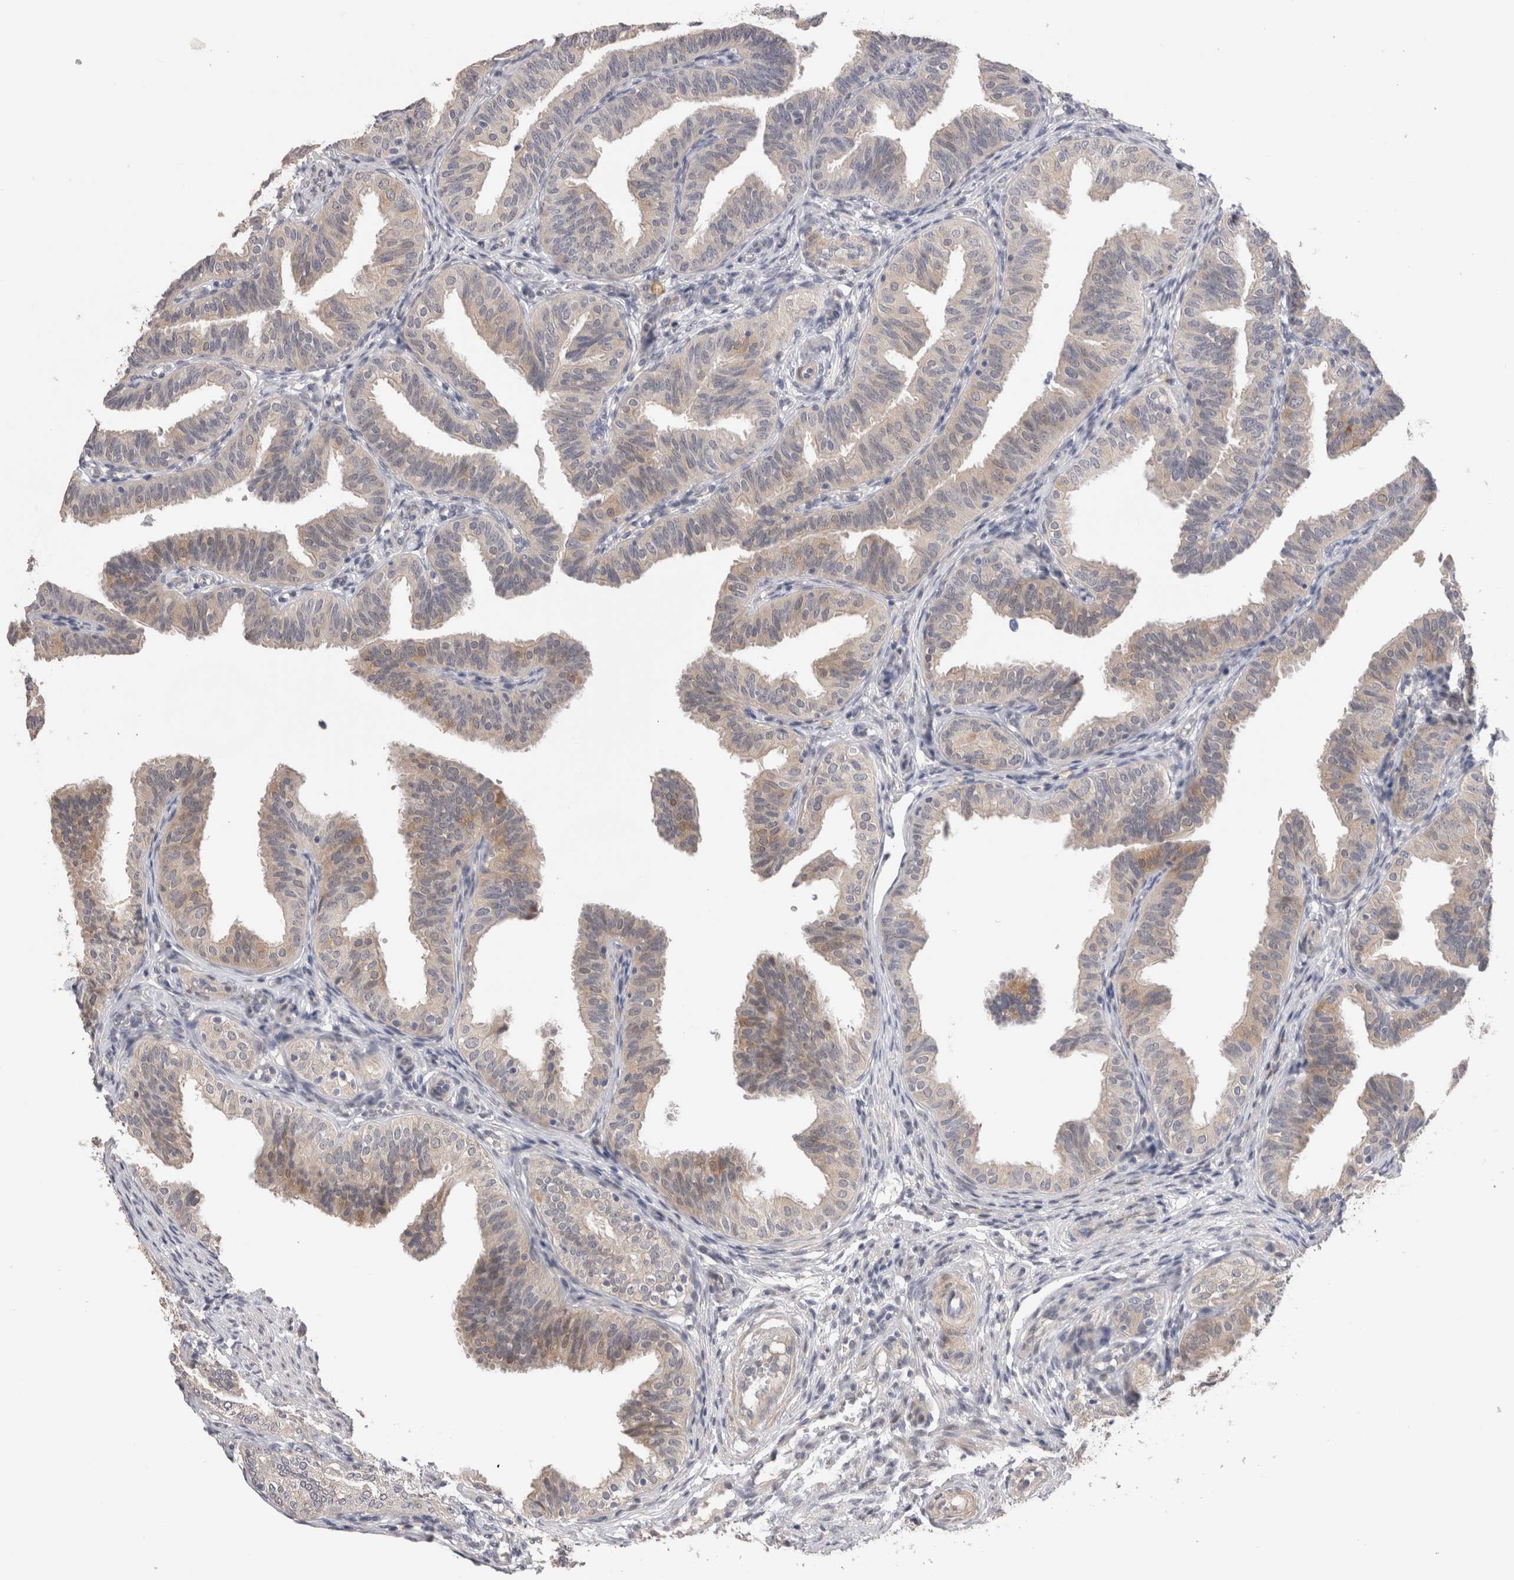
{"staining": {"intensity": "weak", "quantity": "25%-75%", "location": "cytoplasmic/membranous"}, "tissue": "fallopian tube", "cell_type": "Glandular cells", "image_type": "normal", "snomed": [{"axis": "morphology", "description": "Normal tissue, NOS"}, {"axis": "topography", "description": "Fallopian tube"}], "caption": "Immunohistochemical staining of benign fallopian tube shows low levels of weak cytoplasmic/membranous staining in approximately 25%-75% of glandular cells. The protein is stained brown, and the nuclei are stained in blue (DAB (3,3'-diaminobenzidine) IHC with brightfield microscopy, high magnification).", "gene": "CRYBG1", "patient": {"sex": "female", "age": 35}}